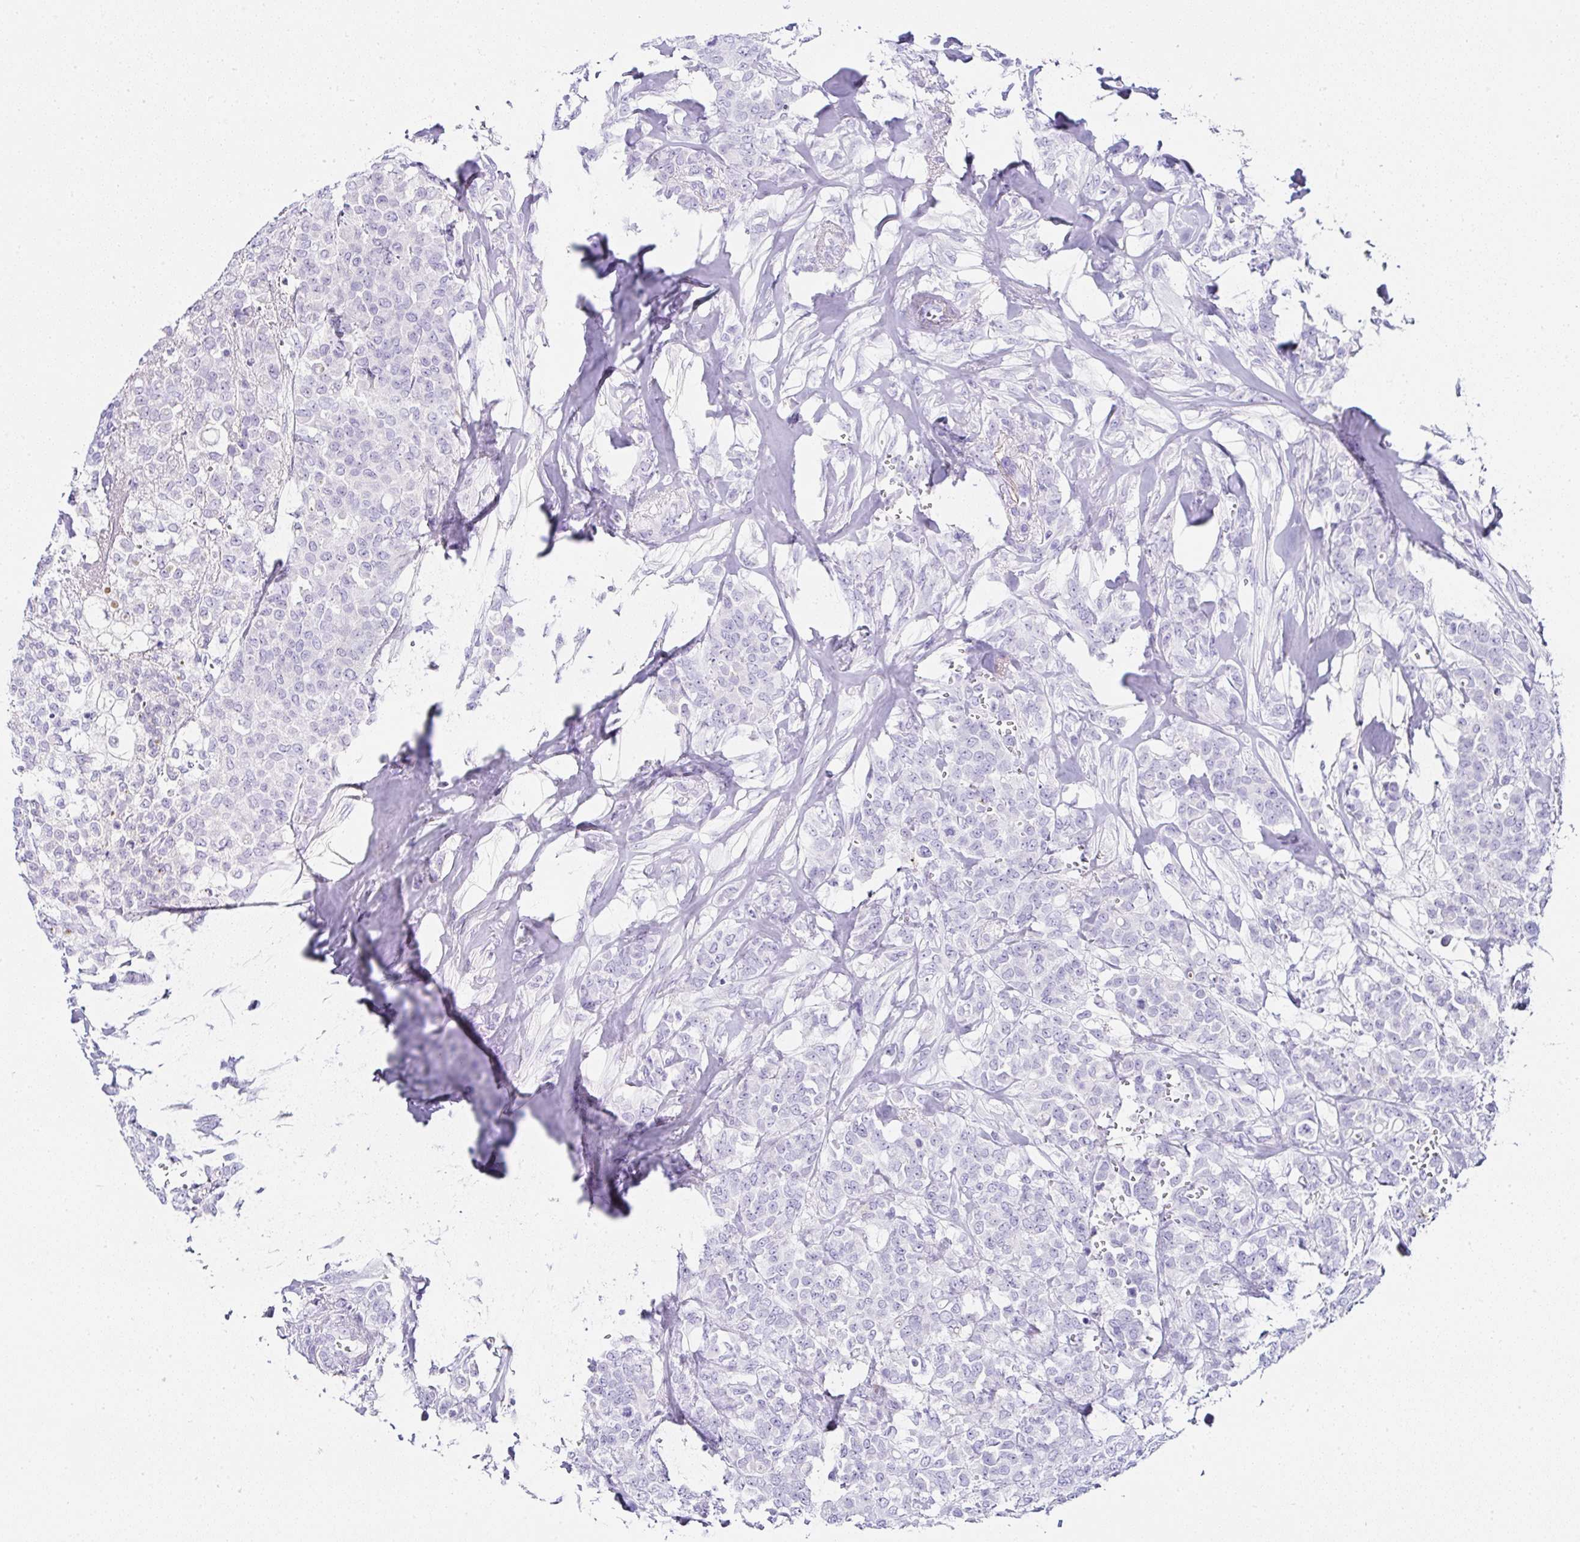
{"staining": {"intensity": "negative", "quantity": "none", "location": "none"}, "tissue": "breast cancer", "cell_type": "Tumor cells", "image_type": "cancer", "snomed": [{"axis": "morphology", "description": "Lobular carcinoma"}, {"axis": "topography", "description": "Breast"}], "caption": "IHC photomicrograph of lobular carcinoma (breast) stained for a protein (brown), which reveals no positivity in tumor cells.", "gene": "SERPINB3", "patient": {"sex": "female", "age": 91}}